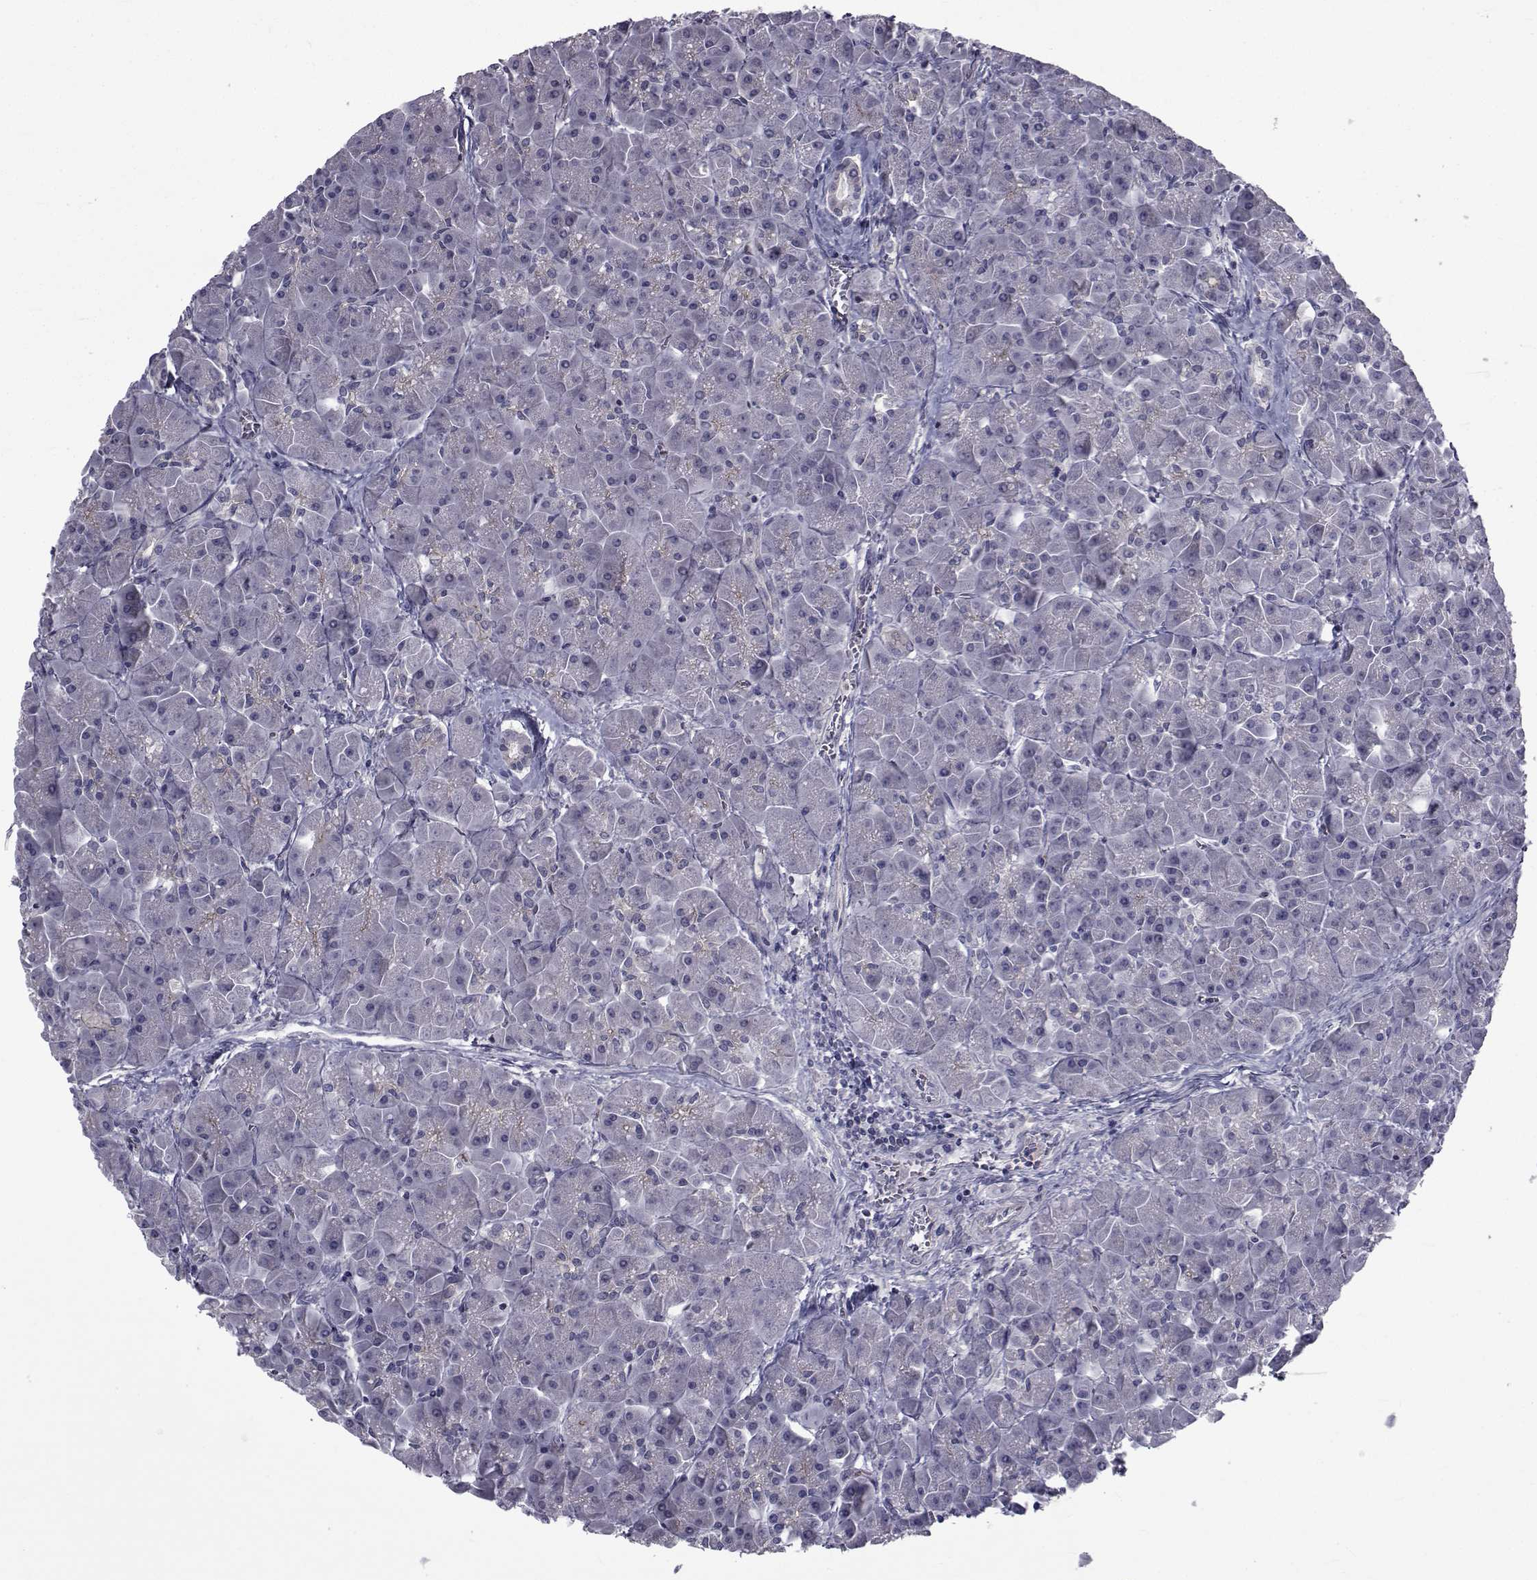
{"staining": {"intensity": "negative", "quantity": "none", "location": "none"}, "tissue": "pancreas", "cell_type": "Exocrine glandular cells", "image_type": "normal", "snomed": [{"axis": "morphology", "description": "Normal tissue, NOS"}, {"axis": "topography", "description": "Pancreas"}], "caption": "Human pancreas stained for a protein using immunohistochemistry displays no expression in exocrine glandular cells.", "gene": "SLC30A10", "patient": {"sex": "male", "age": 70}}